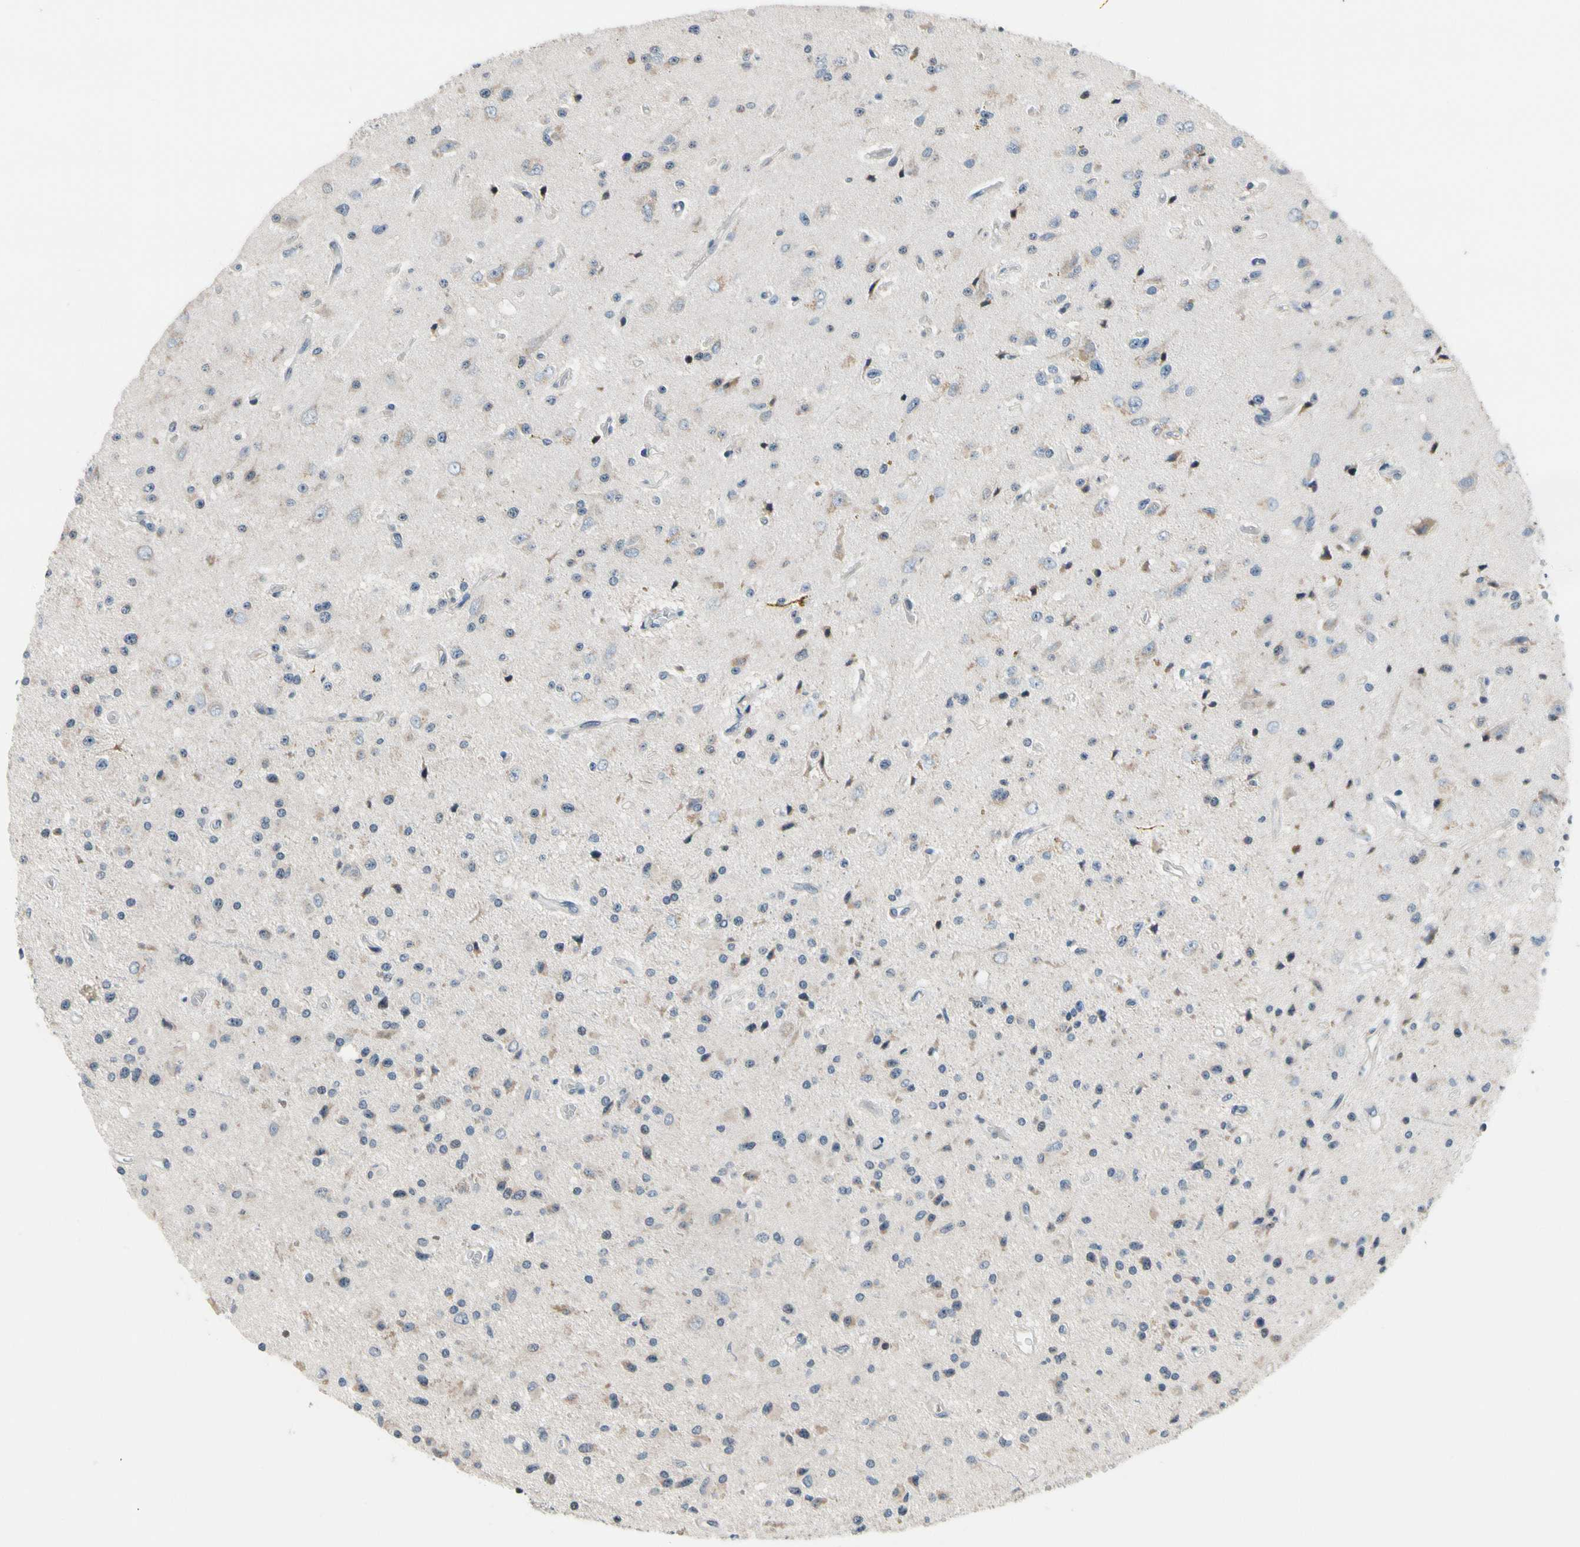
{"staining": {"intensity": "negative", "quantity": "none", "location": "none"}, "tissue": "glioma", "cell_type": "Tumor cells", "image_type": "cancer", "snomed": [{"axis": "morphology", "description": "Glioma, malignant, Low grade"}, {"axis": "topography", "description": "Brain"}], "caption": "Tumor cells are negative for protein expression in human glioma.", "gene": "SOX30", "patient": {"sex": "male", "age": 58}}